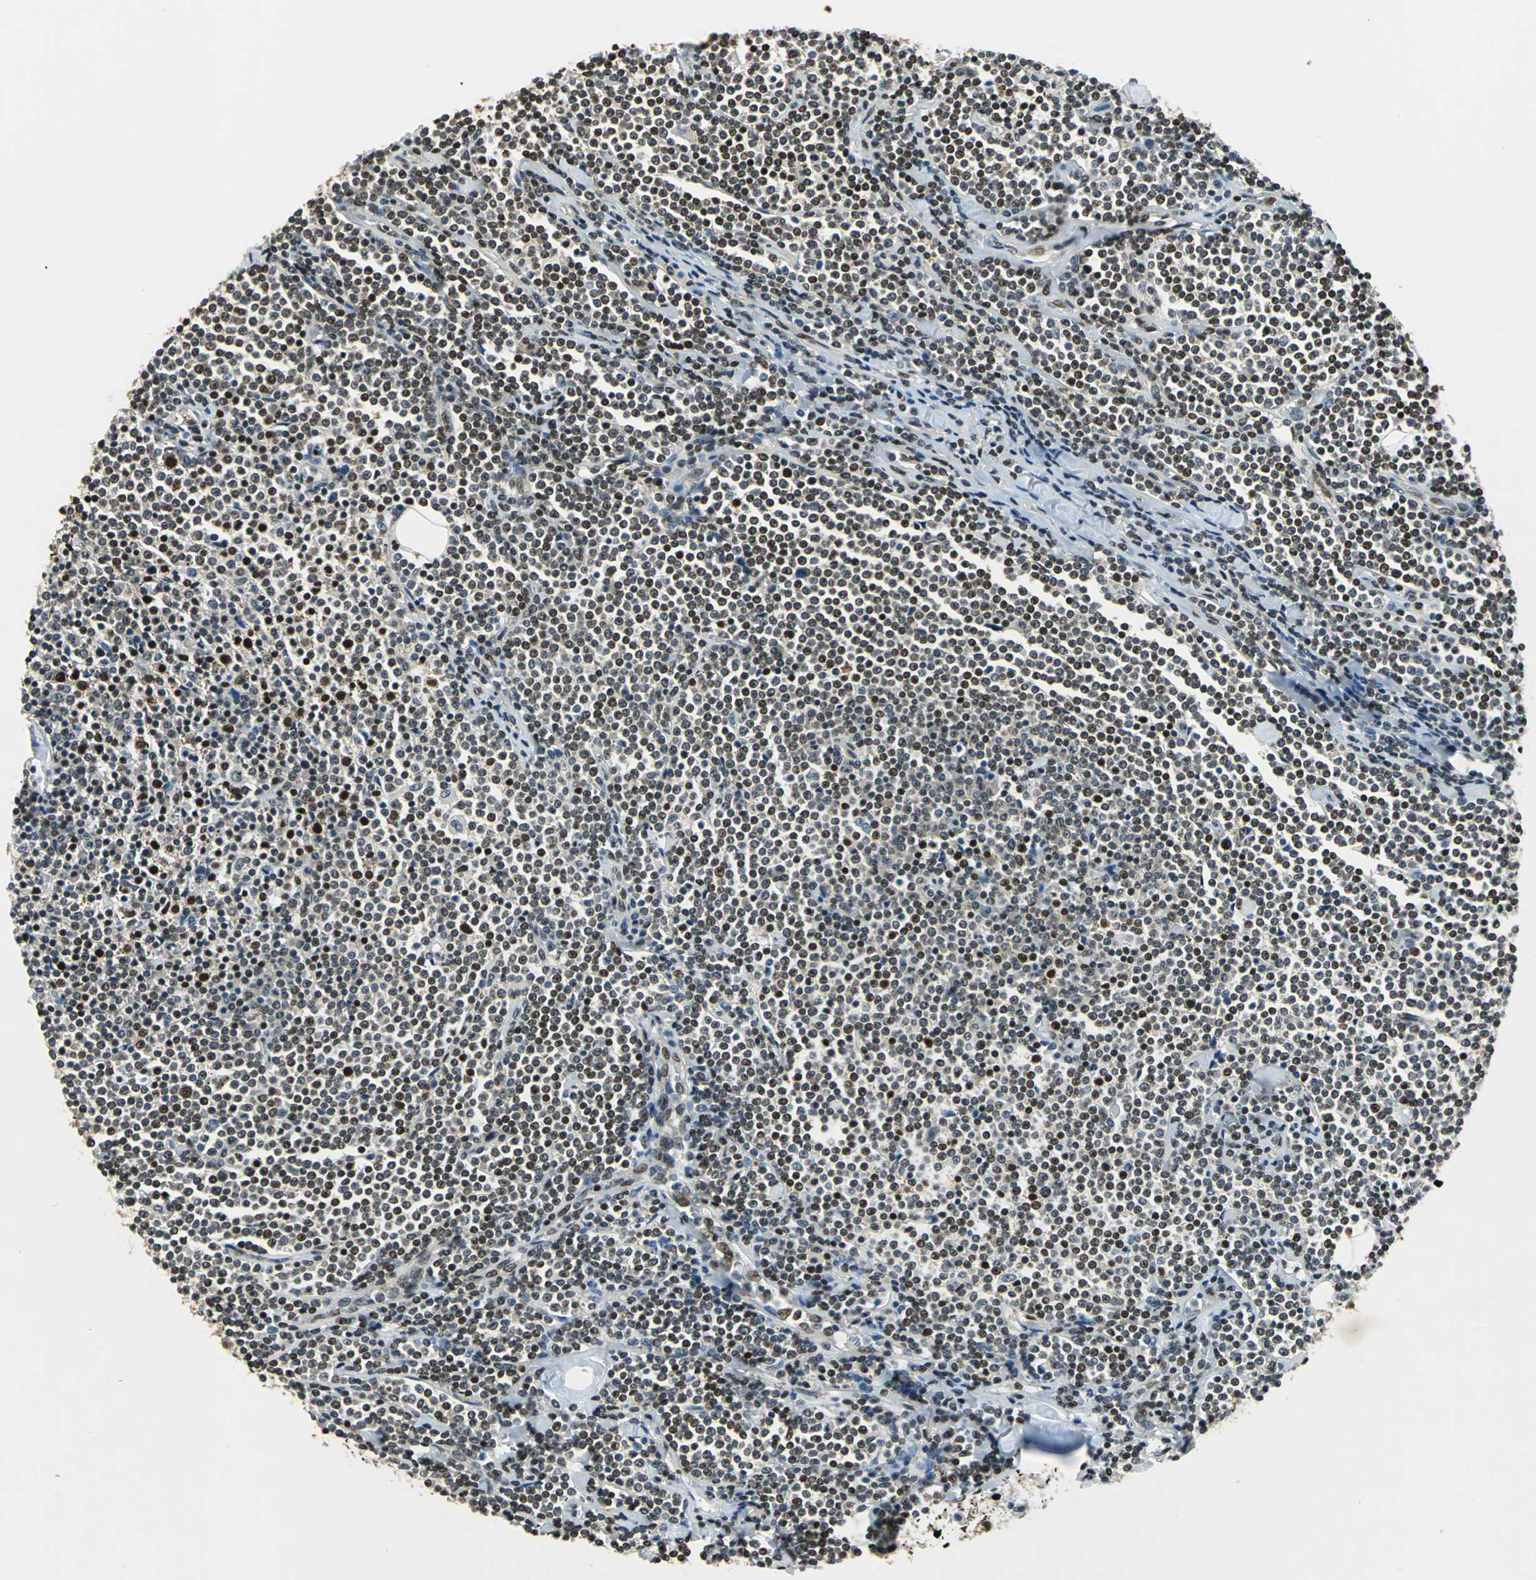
{"staining": {"intensity": "strong", "quantity": ">75%", "location": "nuclear"}, "tissue": "lymphoma", "cell_type": "Tumor cells", "image_type": "cancer", "snomed": [{"axis": "morphology", "description": "Malignant lymphoma, non-Hodgkin's type, Low grade"}, {"axis": "topography", "description": "Soft tissue"}], "caption": "Strong nuclear expression is appreciated in about >75% of tumor cells in malignant lymphoma, non-Hodgkin's type (low-grade). The staining was performed using DAB to visualize the protein expression in brown, while the nuclei were stained in blue with hematoxylin (Magnification: 20x).", "gene": "RBM14", "patient": {"sex": "male", "age": 92}}